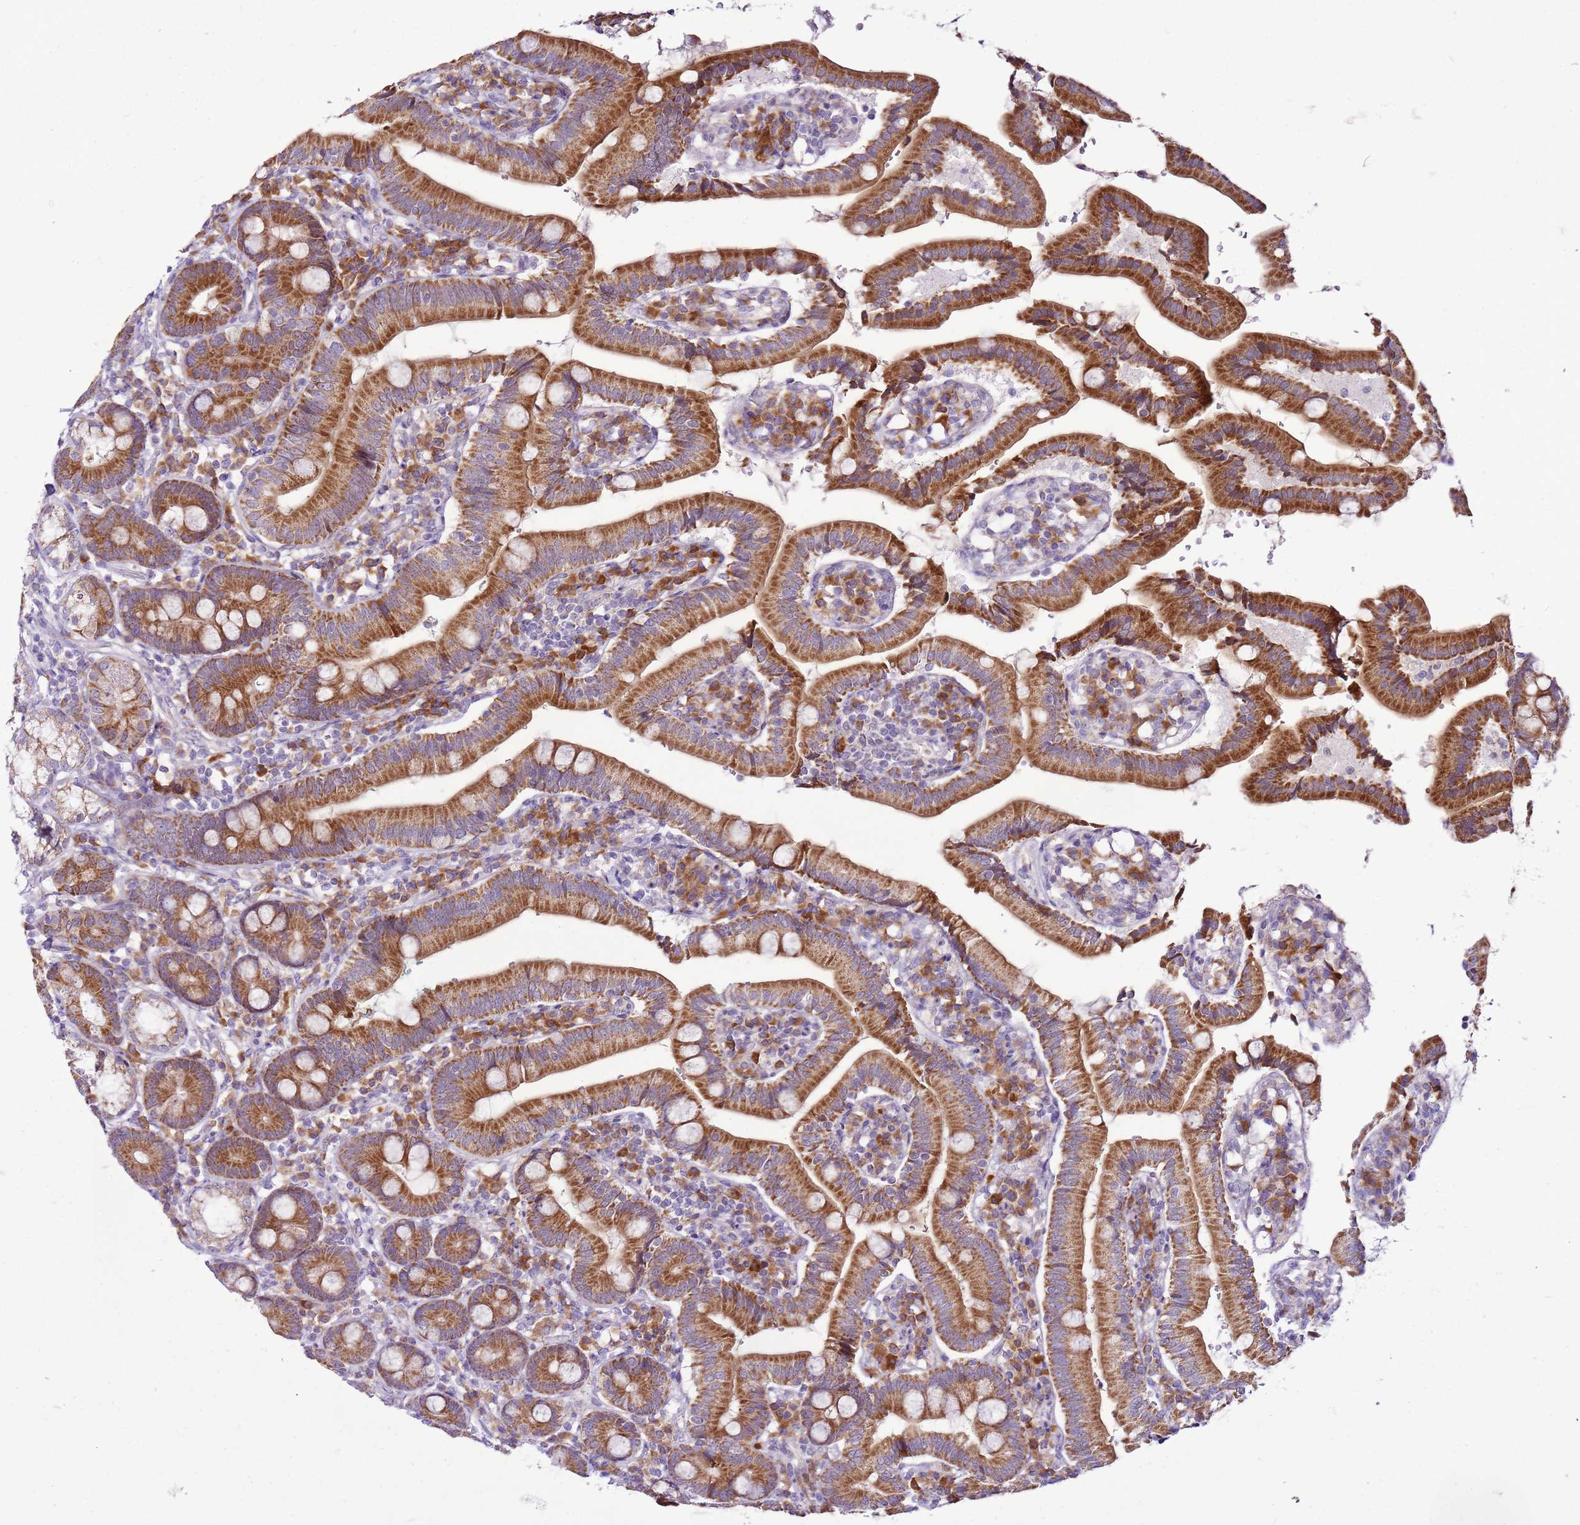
{"staining": {"intensity": "strong", "quantity": ">75%", "location": "cytoplasmic/membranous"}, "tissue": "duodenum", "cell_type": "Glandular cells", "image_type": "normal", "snomed": [{"axis": "morphology", "description": "Normal tissue, NOS"}, {"axis": "topography", "description": "Duodenum"}], "caption": "Protein staining of unremarkable duodenum demonstrates strong cytoplasmic/membranous positivity in about >75% of glandular cells.", "gene": "MRPL36", "patient": {"sex": "female", "age": 67}}